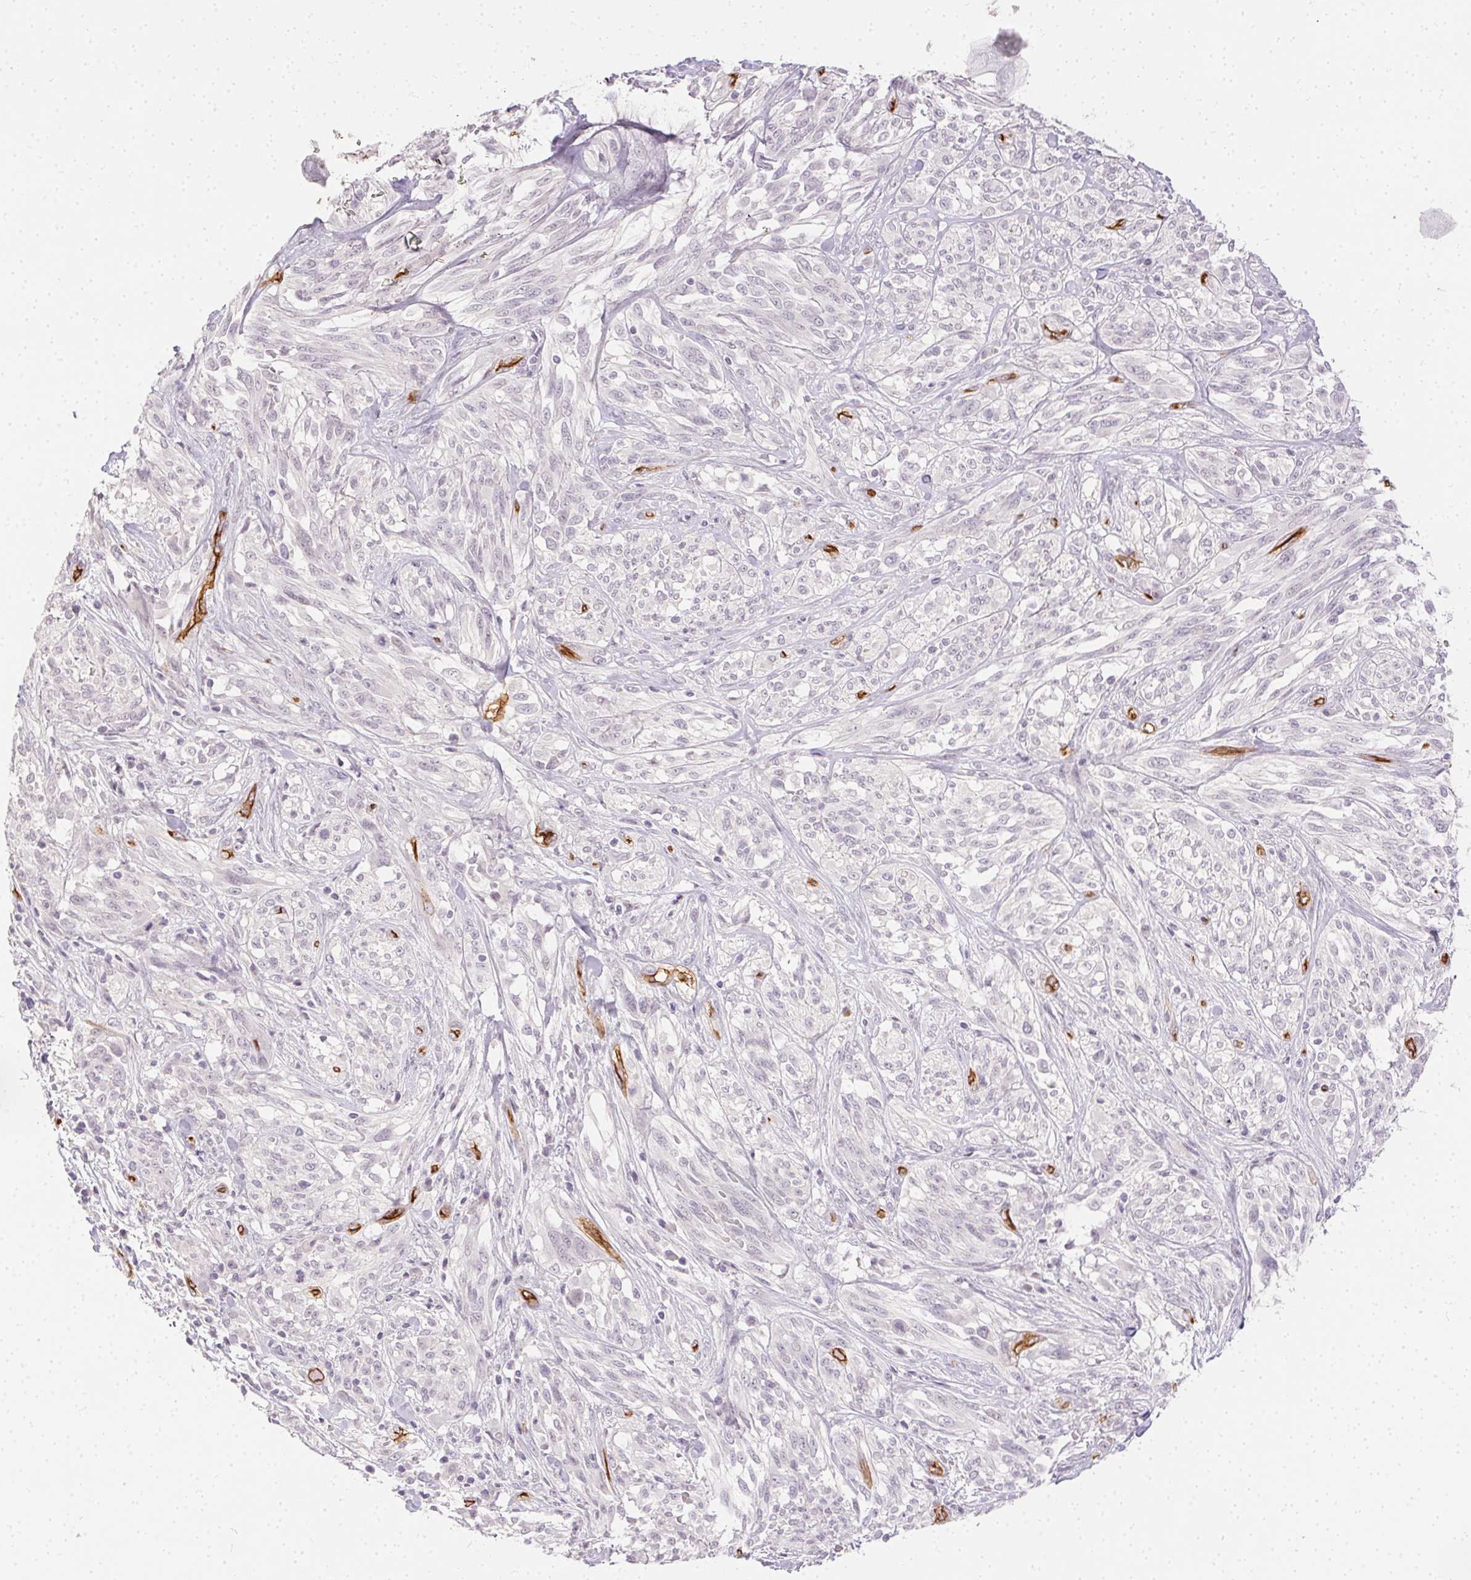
{"staining": {"intensity": "negative", "quantity": "none", "location": "none"}, "tissue": "melanoma", "cell_type": "Tumor cells", "image_type": "cancer", "snomed": [{"axis": "morphology", "description": "Malignant melanoma, NOS"}, {"axis": "topography", "description": "Skin"}], "caption": "A high-resolution photomicrograph shows immunohistochemistry staining of melanoma, which reveals no significant staining in tumor cells. (DAB immunohistochemistry, high magnification).", "gene": "PODXL", "patient": {"sex": "female", "age": 91}}